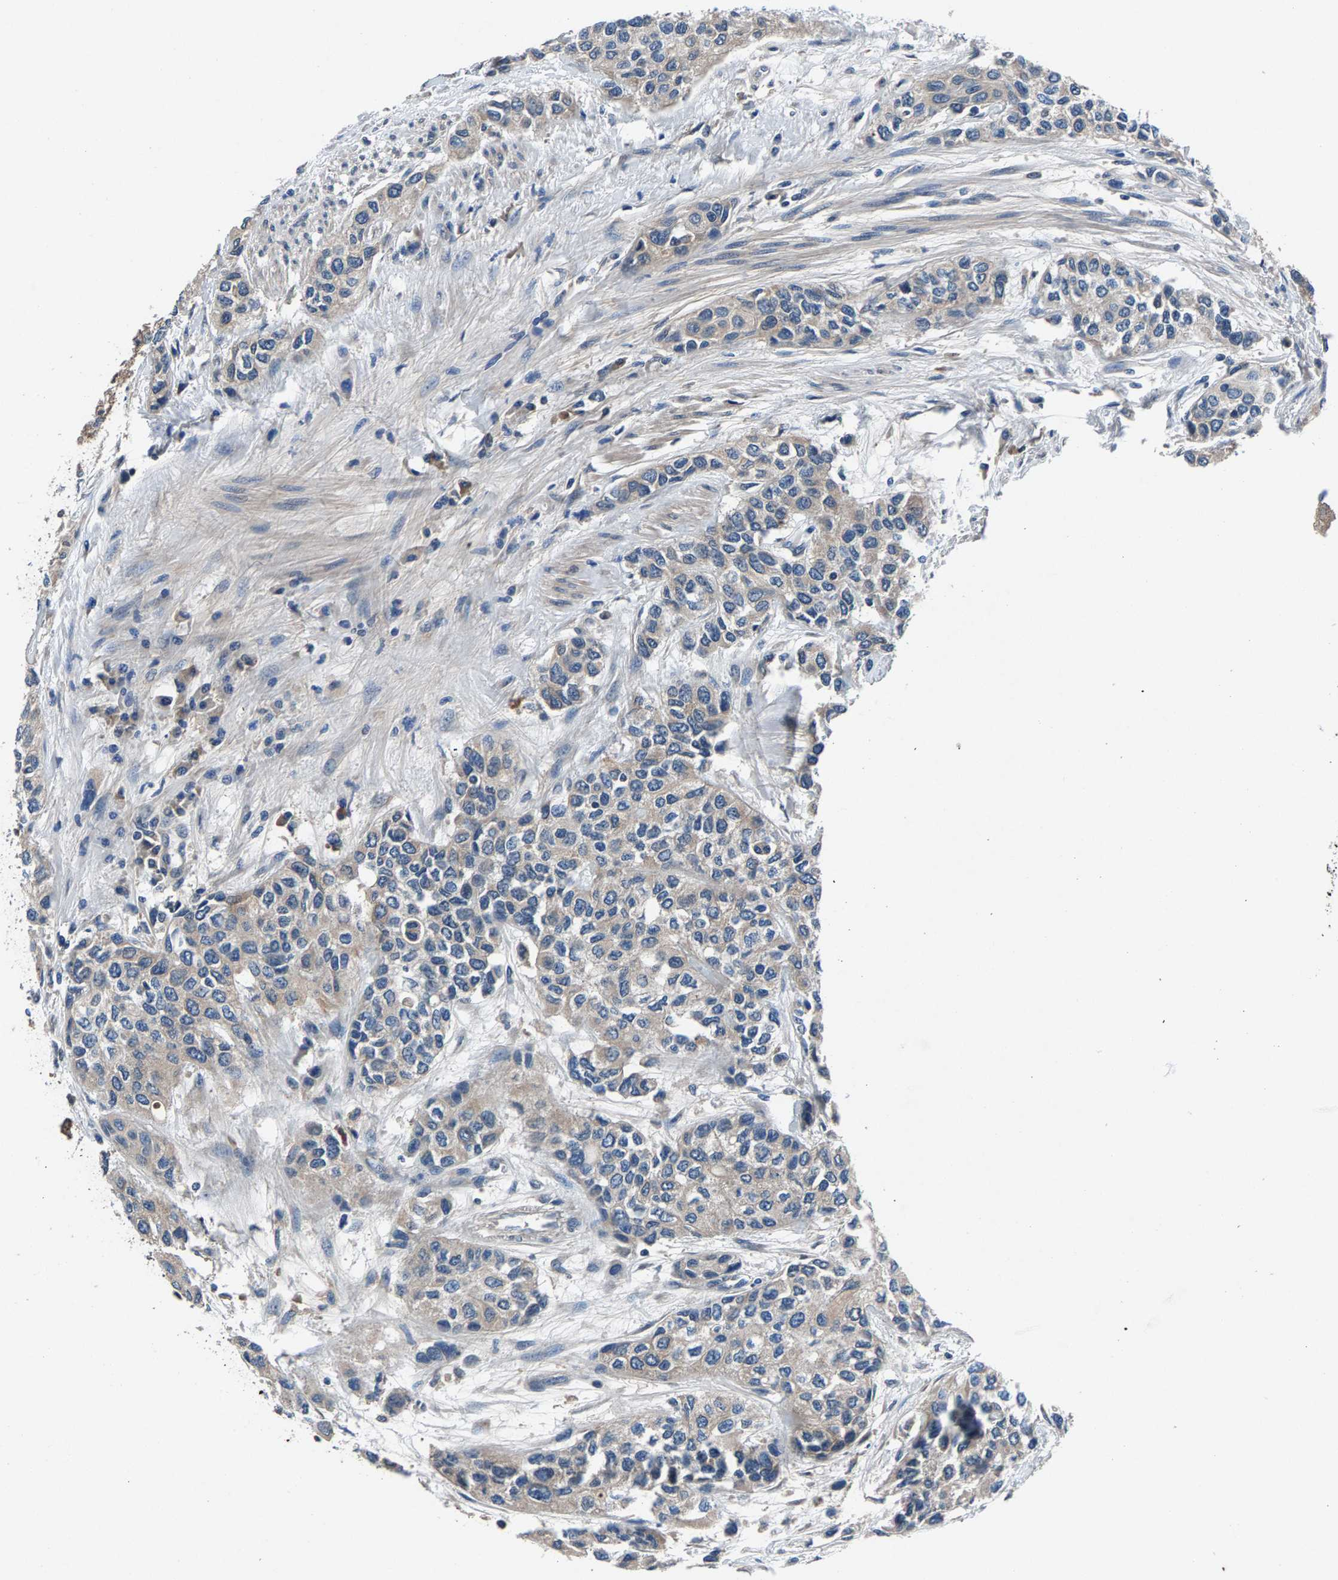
{"staining": {"intensity": "weak", "quantity": "<25%", "location": "cytoplasmic/membranous"}, "tissue": "urothelial cancer", "cell_type": "Tumor cells", "image_type": "cancer", "snomed": [{"axis": "morphology", "description": "Urothelial carcinoma, High grade"}, {"axis": "topography", "description": "Urinary bladder"}], "caption": "IHC of human urothelial cancer displays no expression in tumor cells.", "gene": "PRXL2C", "patient": {"sex": "female", "age": 56}}